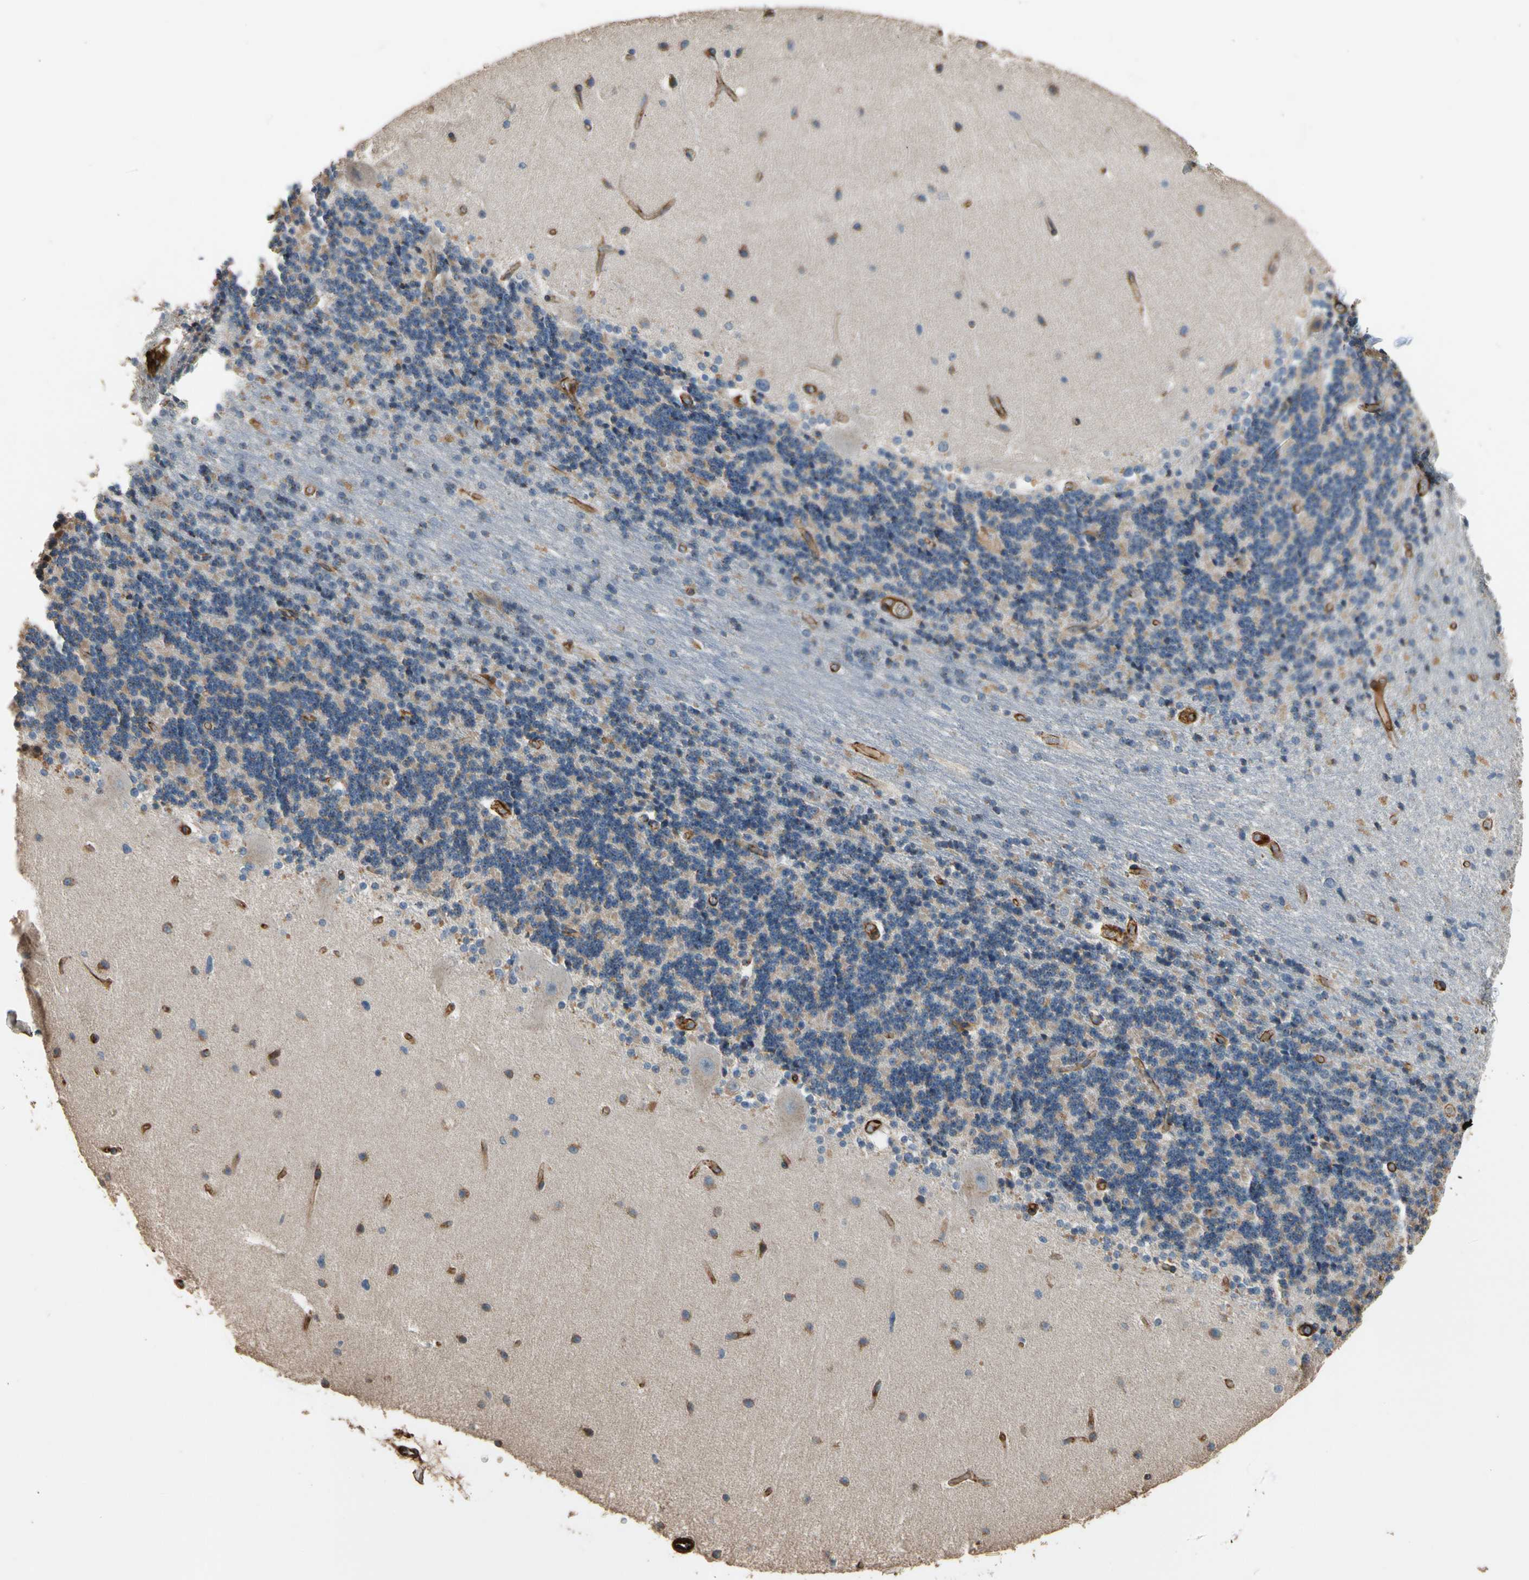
{"staining": {"intensity": "weak", "quantity": "25%-75%", "location": "cytoplasmic/membranous"}, "tissue": "cerebellum", "cell_type": "Cells in granular layer", "image_type": "normal", "snomed": [{"axis": "morphology", "description": "Normal tissue, NOS"}, {"axis": "topography", "description": "Cerebellum"}], "caption": "Immunohistochemistry (DAB) staining of normal cerebellum displays weak cytoplasmic/membranous protein staining in approximately 25%-75% of cells in granular layer. The staining is performed using DAB brown chromogen to label protein expression. The nuclei are counter-stained blue using hematoxylin.", "gene": "SUSD2", "patient": {"sex": "female", "age": 54}}